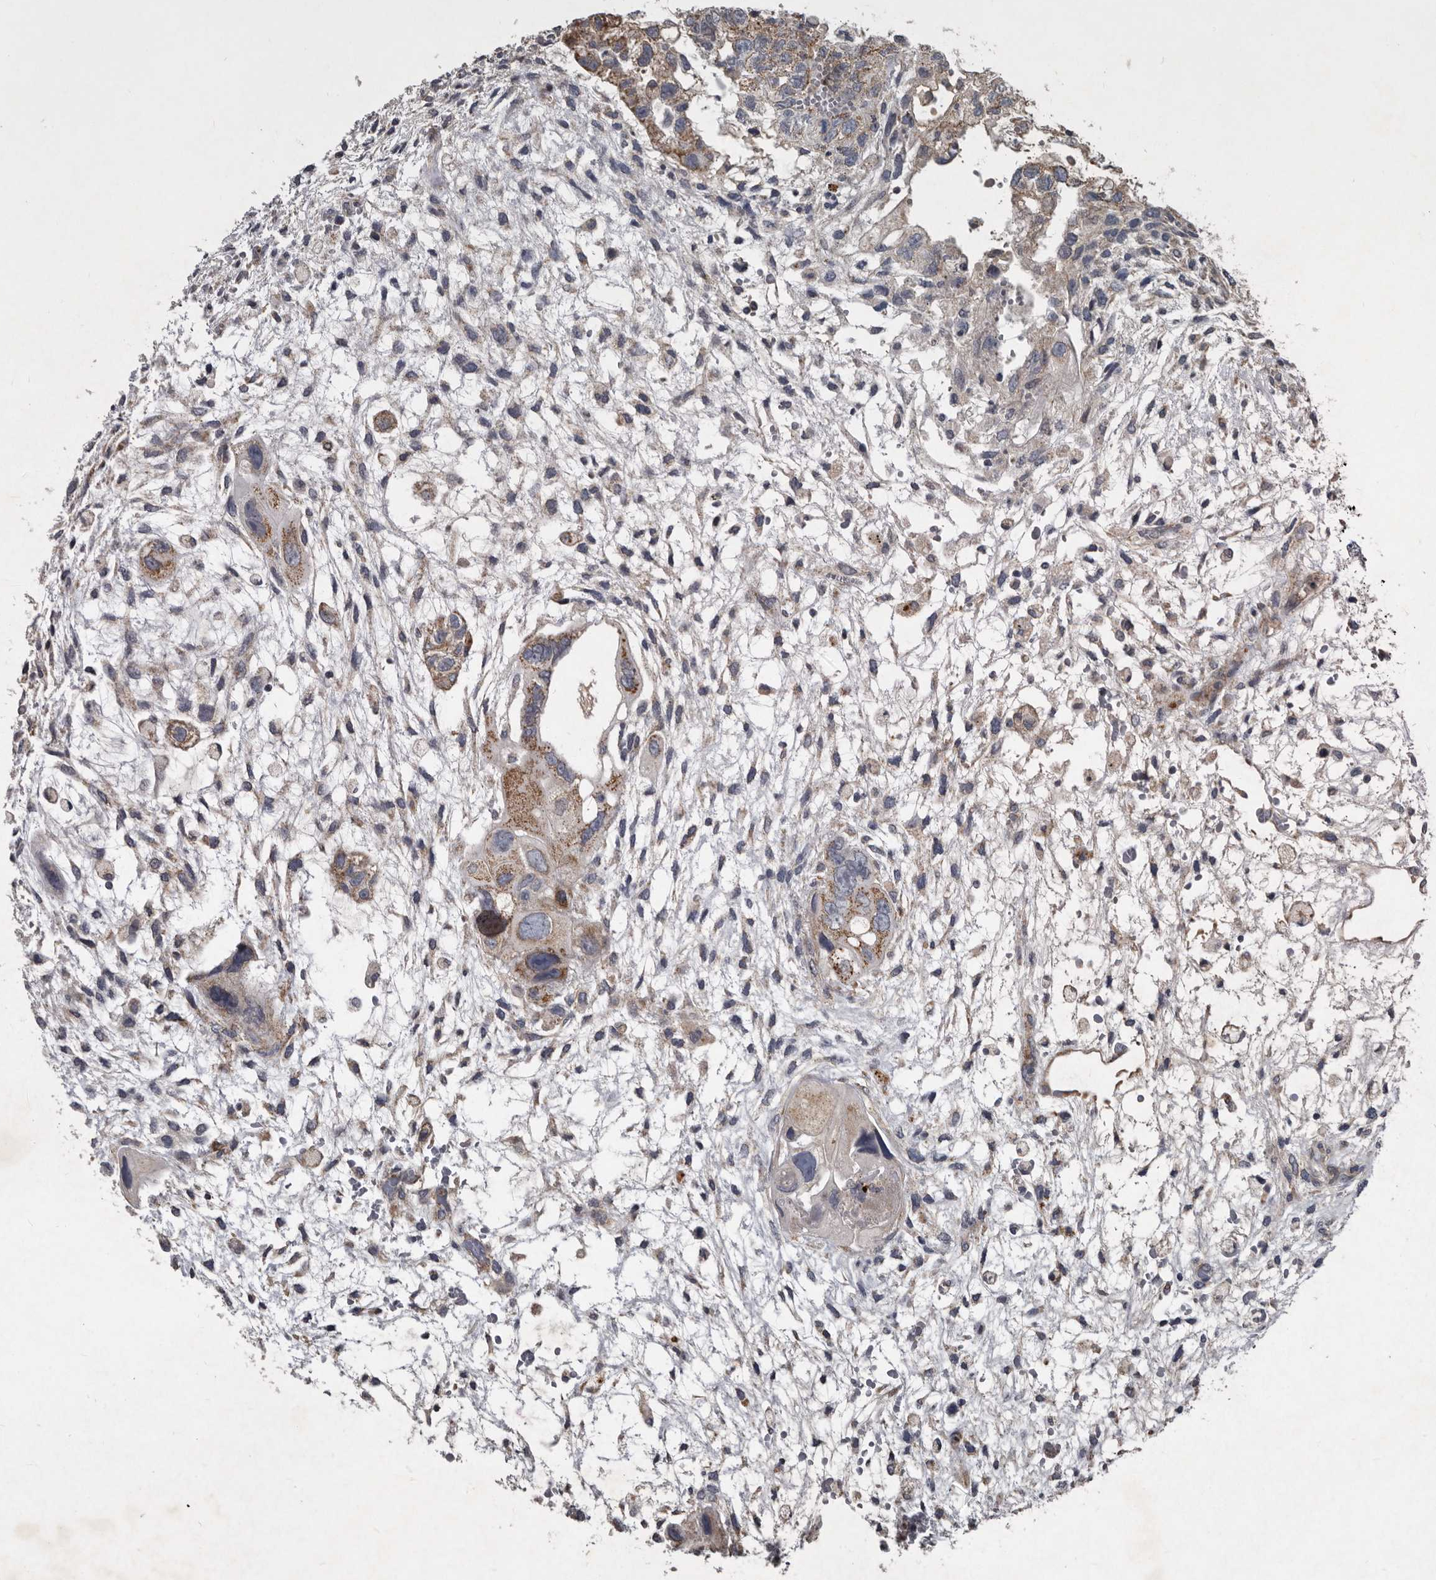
{"staining": {"intensity": "moderate", "quantity": "25%-75%", "location": "cytoplasmic/membranous"}, "tissue": "testis cancer", "cell_type": "Tumor cells", "image_type": "cancer", "snomed": [{"axis": "morphology", "description": "Carcinoma, Embryonal, NOS"}, {"axis": "topography", "description": "Testis"}], "caption": "Human testis embryonal carcinoma stained with a protein marker reveals moderate staining in tumor cells.", "gene": "MRPS15", "patient": {"sex": "male", "age": 36}}